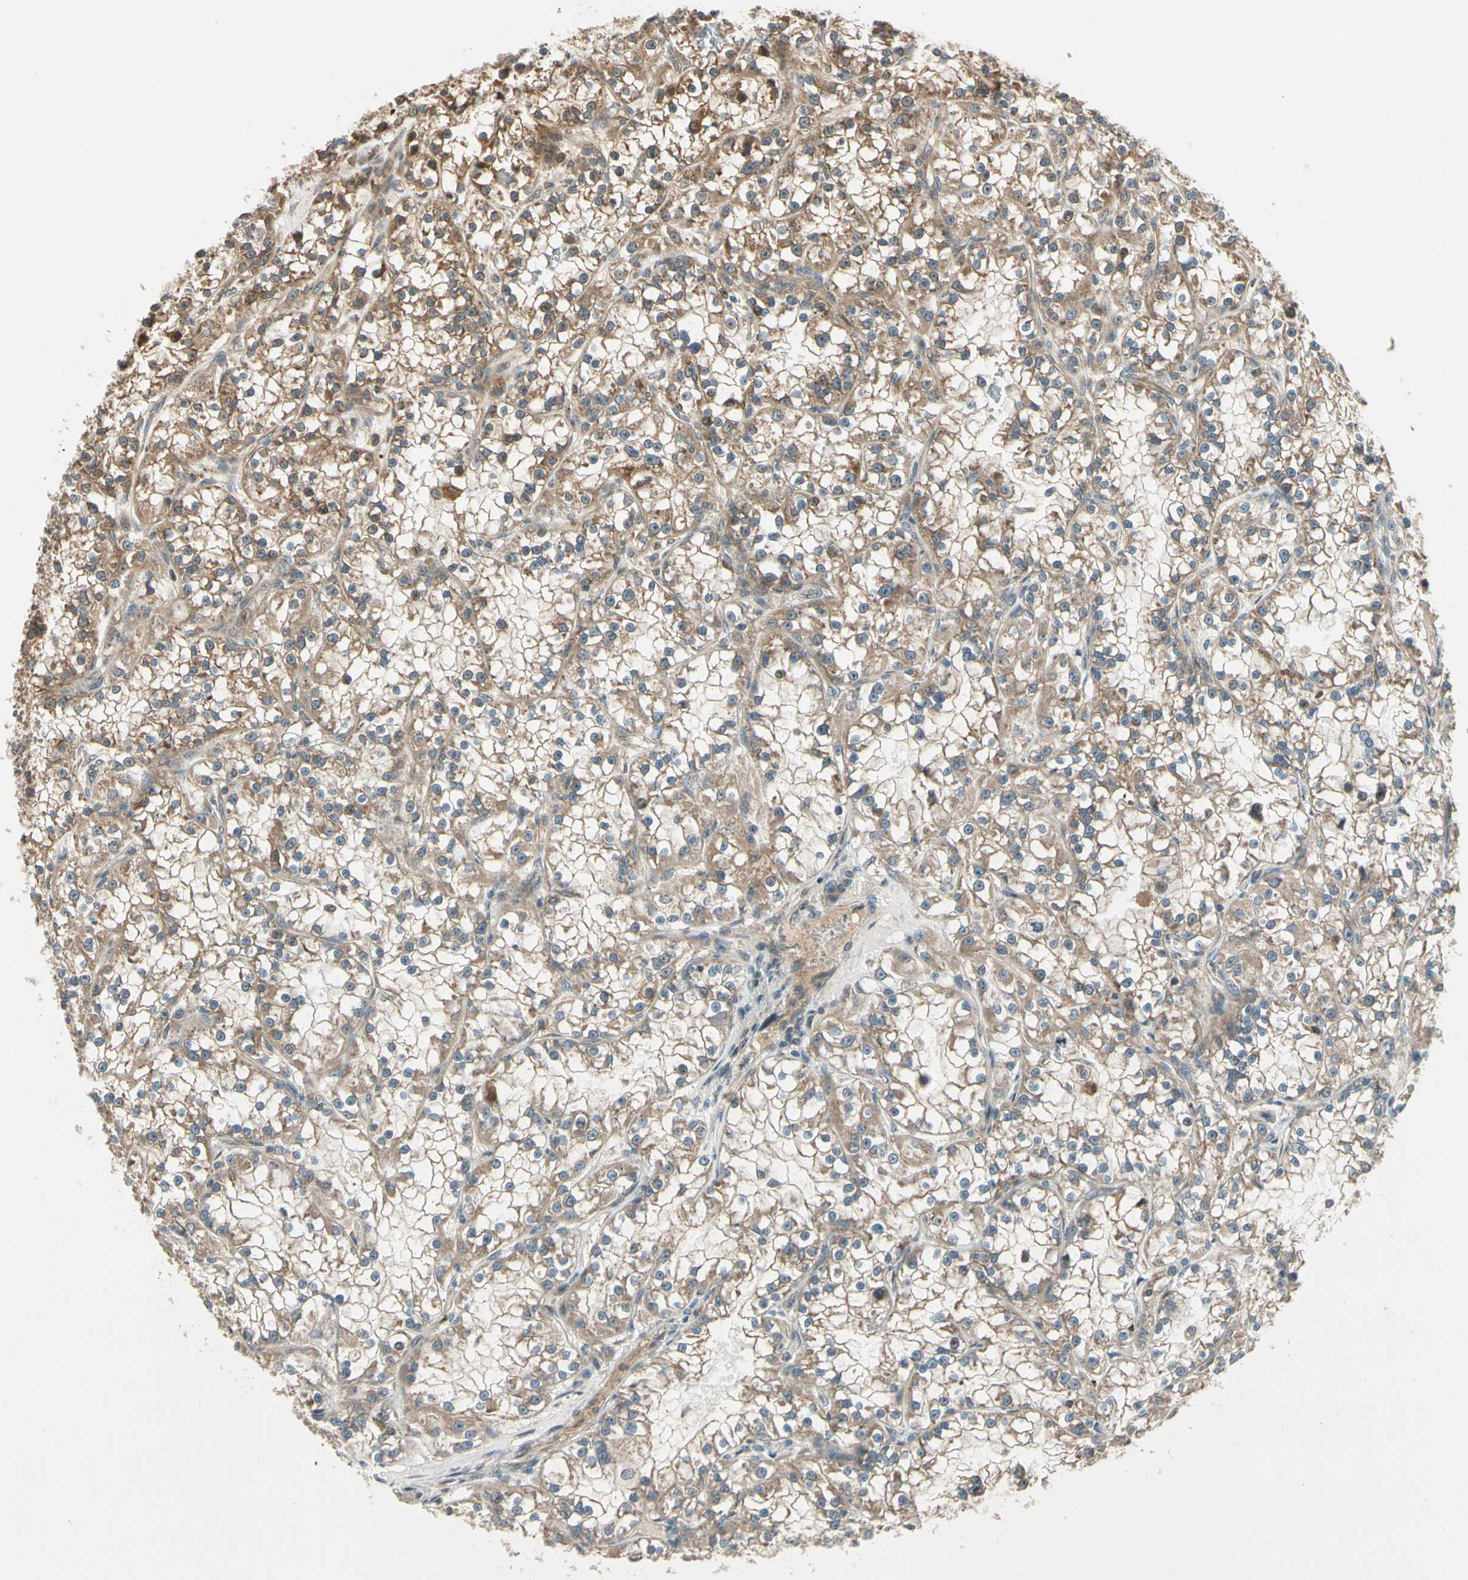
{"staining": {"intensity": "moderate", "quantity": ">75%", "location": "cytoplasmic/membranous"}, "tissue": "renal cancer", "cell_type": "Tumor cells", "image_type": "cancer", "snomed": [{"axis": "morphology", "description": "Adenocarcinoma, NOS"}, {"axis": "topography", "description": "Kidney"}], "caption": "Protein staining of renal cancer (adenocarcinoma) tissue shows moderate cytoplasmic/membranous staining in about >75% of tumor cells.", "gene": "ACVR1C", "patient": {"sex": "female", "age": 52}}